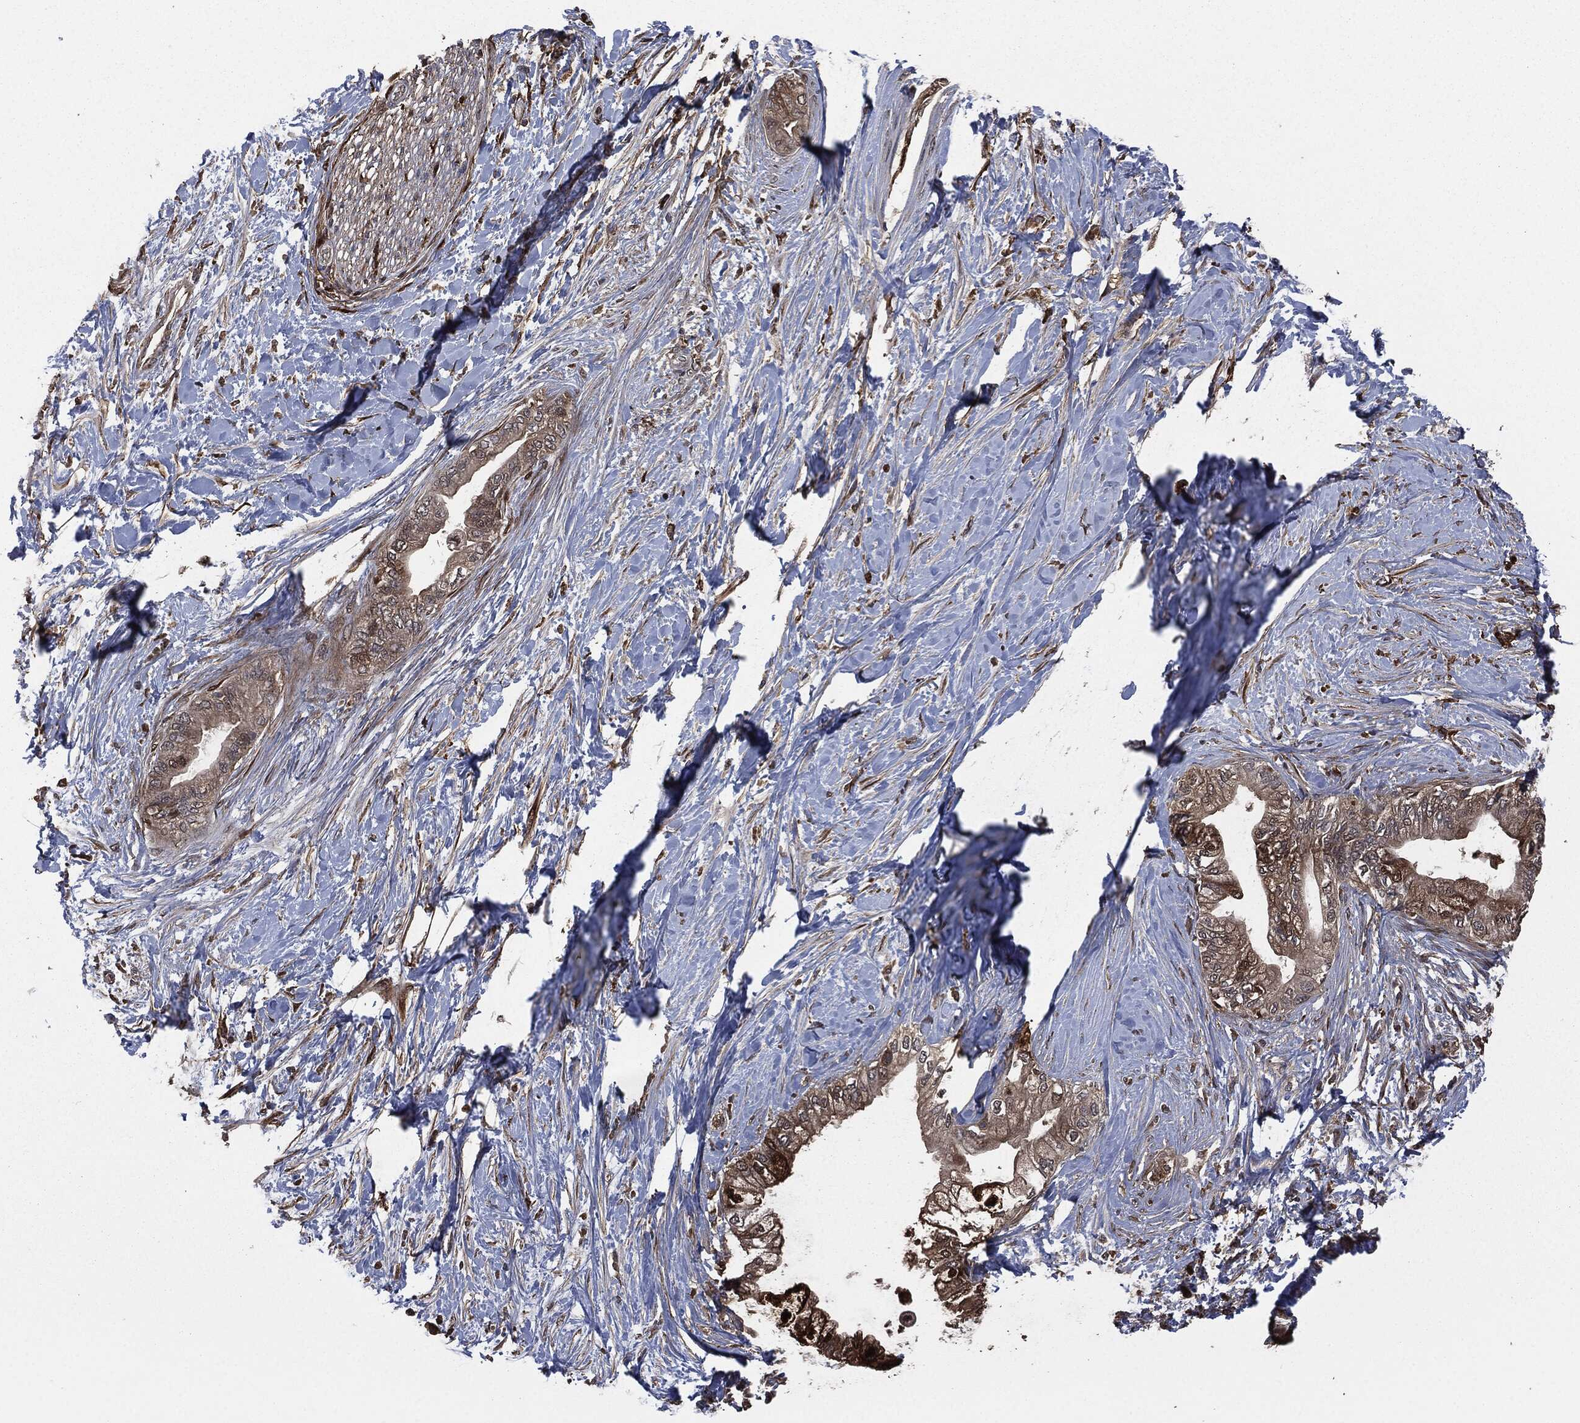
{"staining": {"intensity": "moderate", "quantity": "25%-75%", "location": "cytoplasmic/membranous"}, "tissue": "pancreatic cancer", "cell_type": "Tumor cells", "image_type": "cancer", "snomed": [{"axis": "morphology", "description": "Normal tissue, NOS"}, {"axis": "morphology", "description": "Adenocarcinoma, NOS"}, {"axis": "topography", "description": "Pancreas"}, {"axis": "topography", "description": "Duodenum"}], "caption": "A photomicrograph of human pancreatic cancer stained for a protein shows moderate cytoplasmic/membranous brown staining in tumor cells. The staining was performed using DAB (3,3'-diaminobenzidine) to visualize the protein expression in brown, while the nuclei were stained in blue with hematoxylin (Magnification: 20x).", "gene": "CRABP2", "patient": {"sex": "female", "age": 60}}